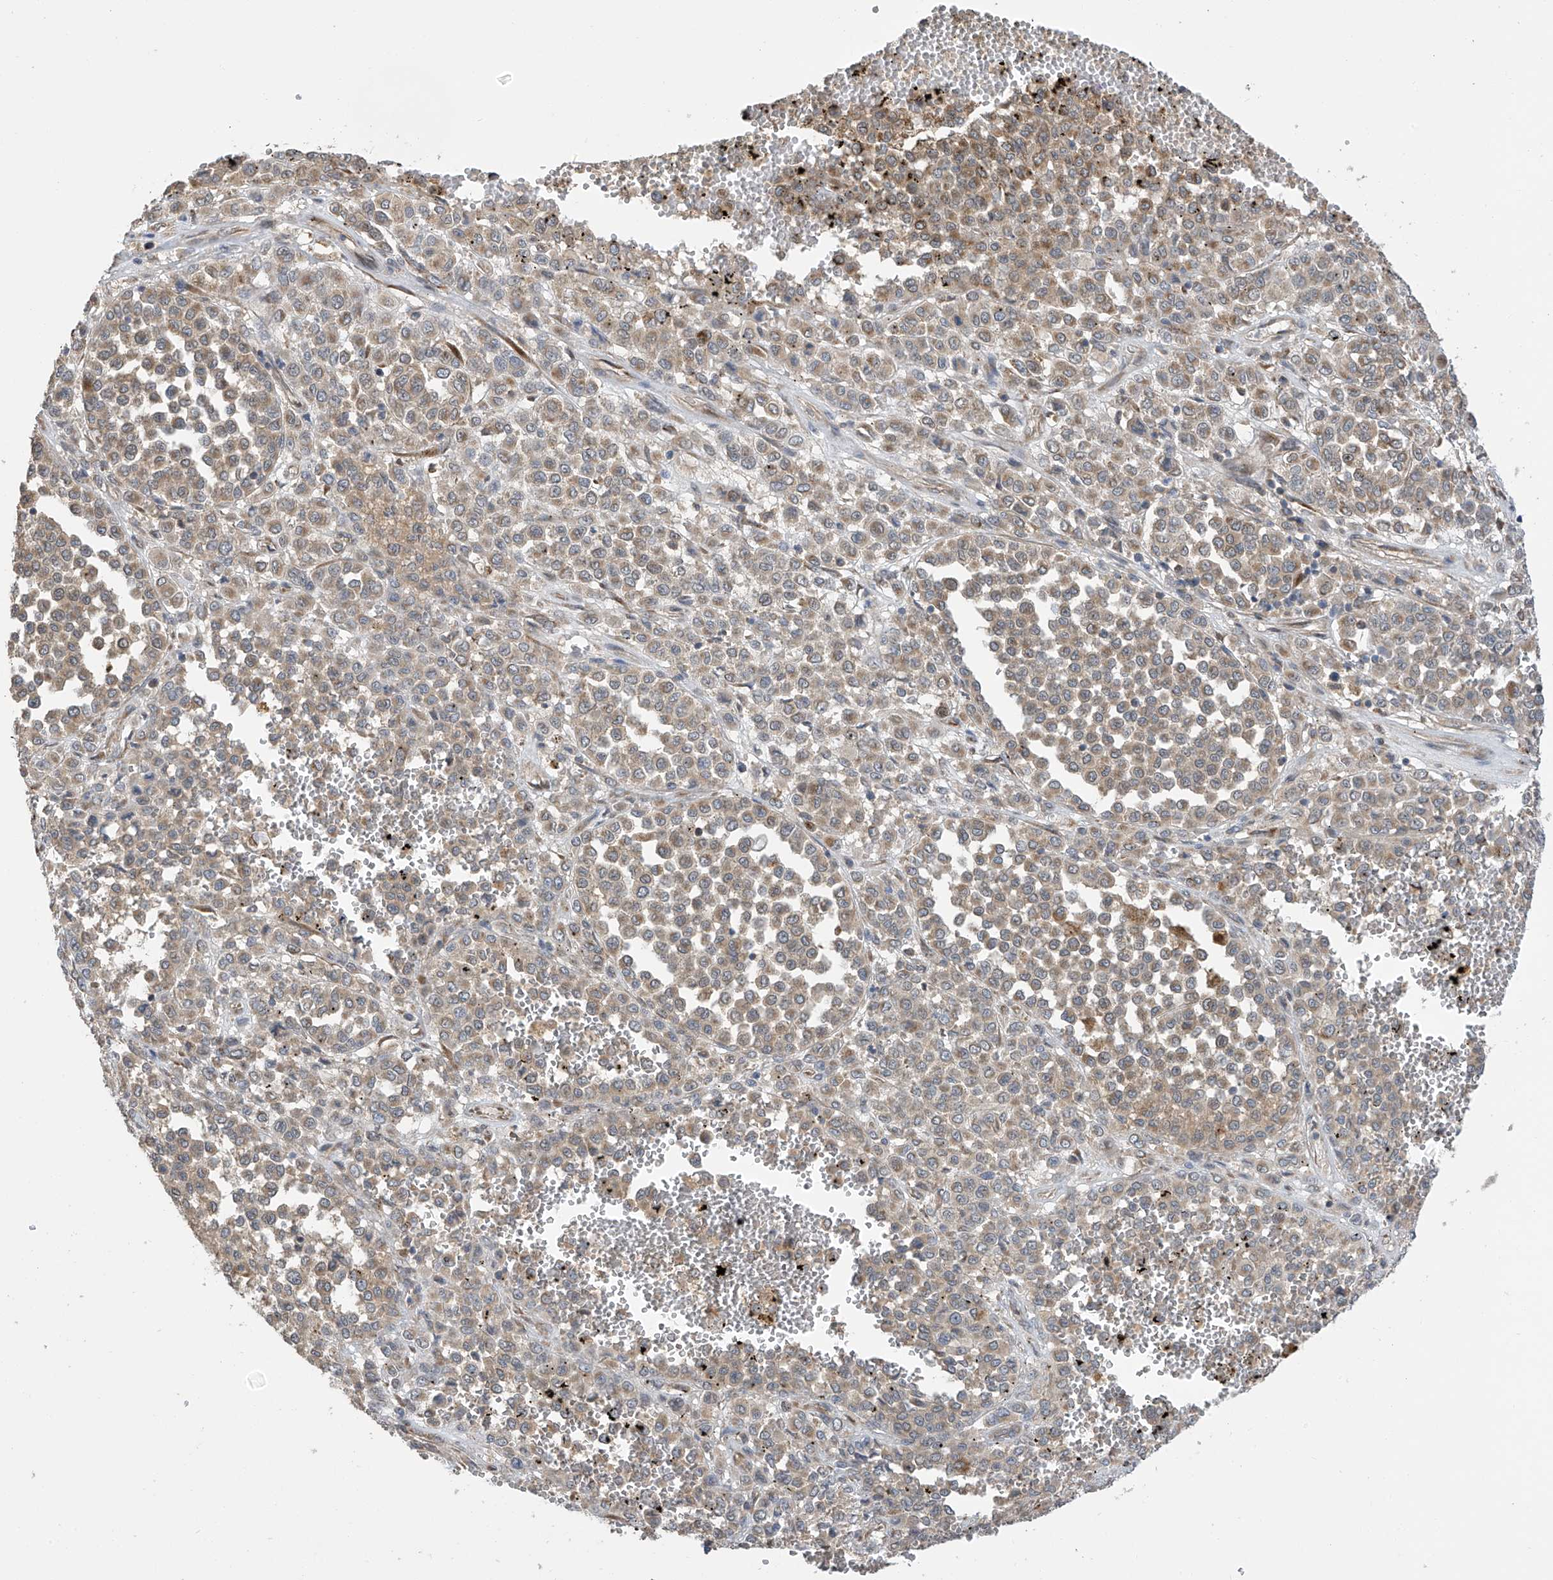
{"staining": {"intensity": "weak", "quantity": ">75%", "location": "cytoplasmic/membranous"}, "tissue": "melanoma", "cell_type": "Tumor cells", "image_type": "cancer", "snomed": [{"axis": "morphology", "description": "Malignant melanoma, Metastatic site"}, {"axis": "topography", "description": "Pancreas"}], "caption": "Human melanoma stained for a protein (brown) shows weak cytoplasmic/membranous positive positivity in approximately >75% of tumor cells.", "gene": "PNPT1", "patient": {"sex": "female", "age": 30}}